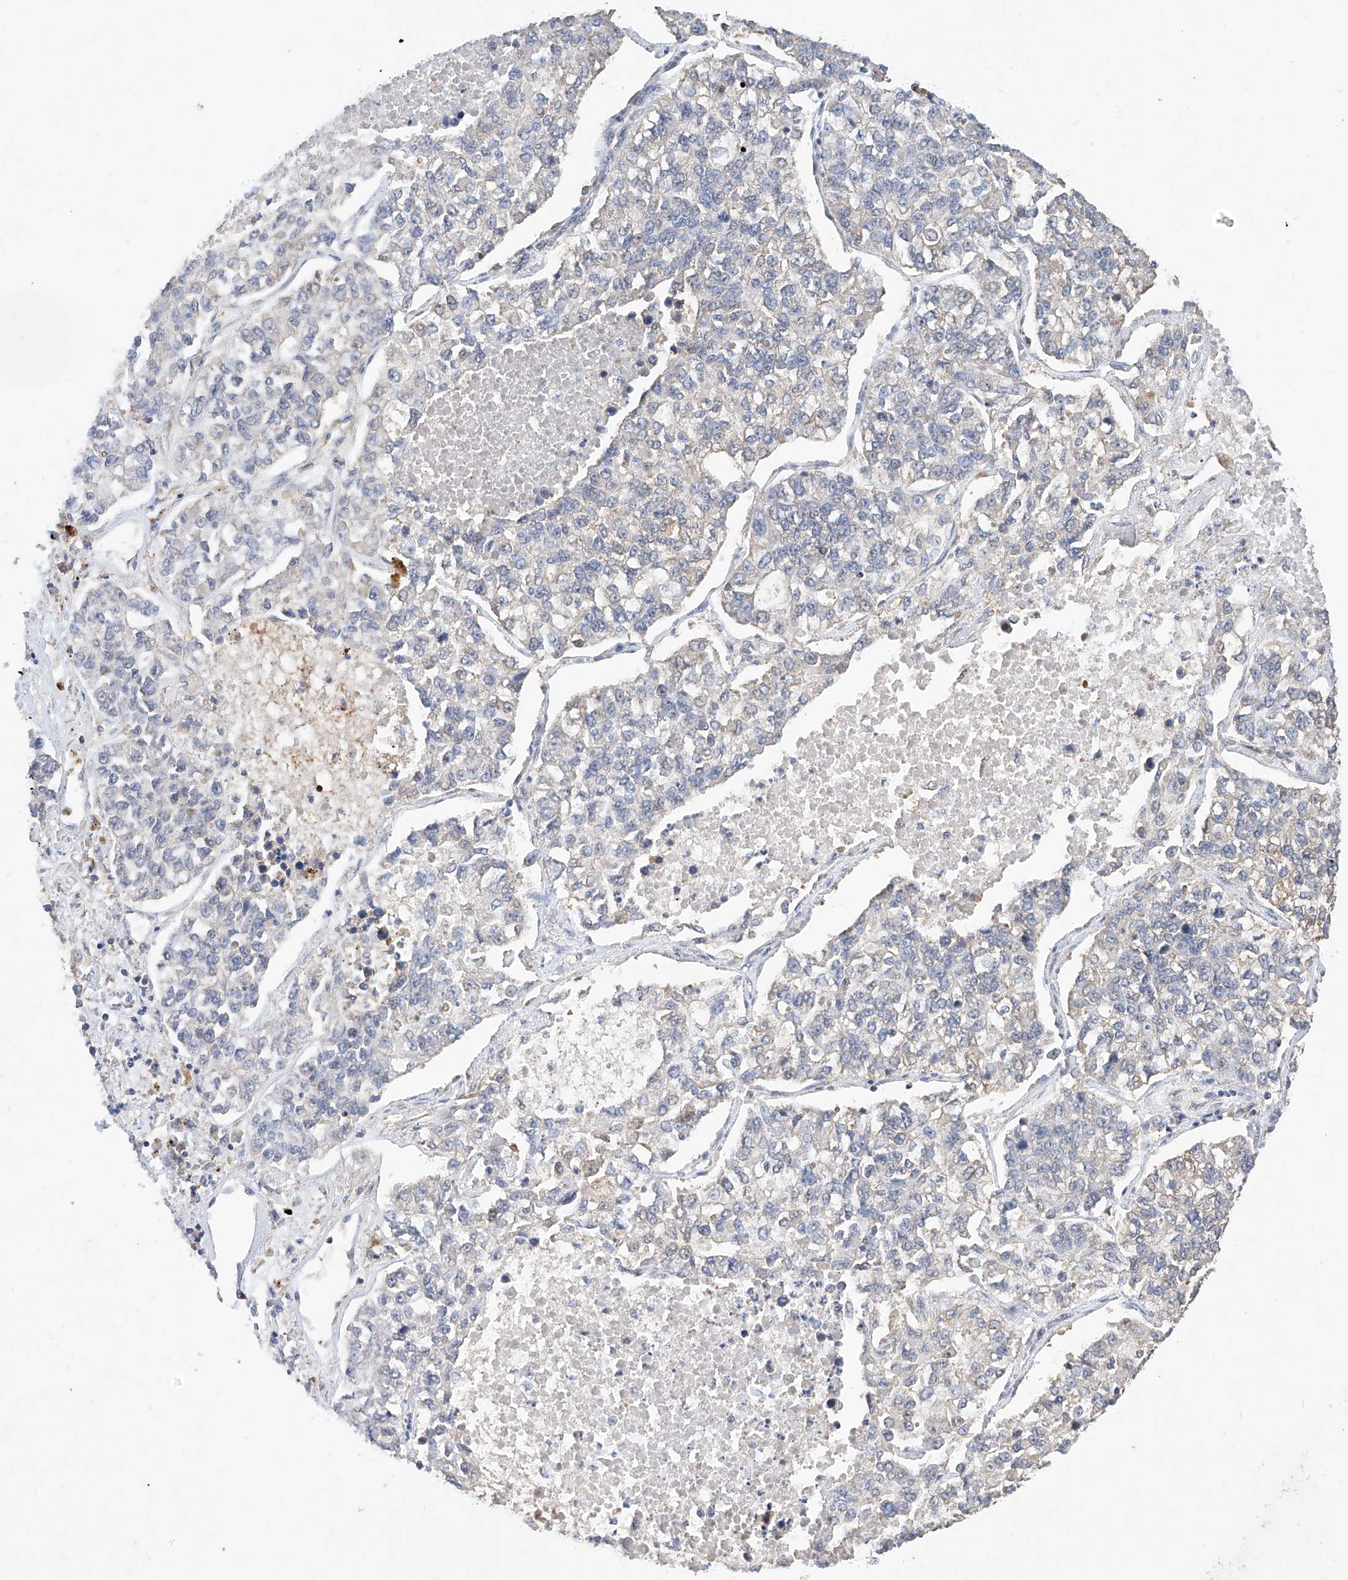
{"staining": {"intensity": "weak", "quantity": "<25%", "location": "cytoplasmic/membranous"}, "tissue": "lung cancer", "cell_type": "Tumor cells", "image_type": "cancer", "snomed": [{"axis": "morphology", "description": "Adenocarcinoma, NOS"}, {"axis": "topography", "description": "Lung"}], "caption": "This is an immunohistochemistry (IHC) image of human lung cancer (adenocarcinoma). There is no expression in tumor cells.", "gene": "ZSCAN4", "patient": {"sex": "male", "age": 49}}